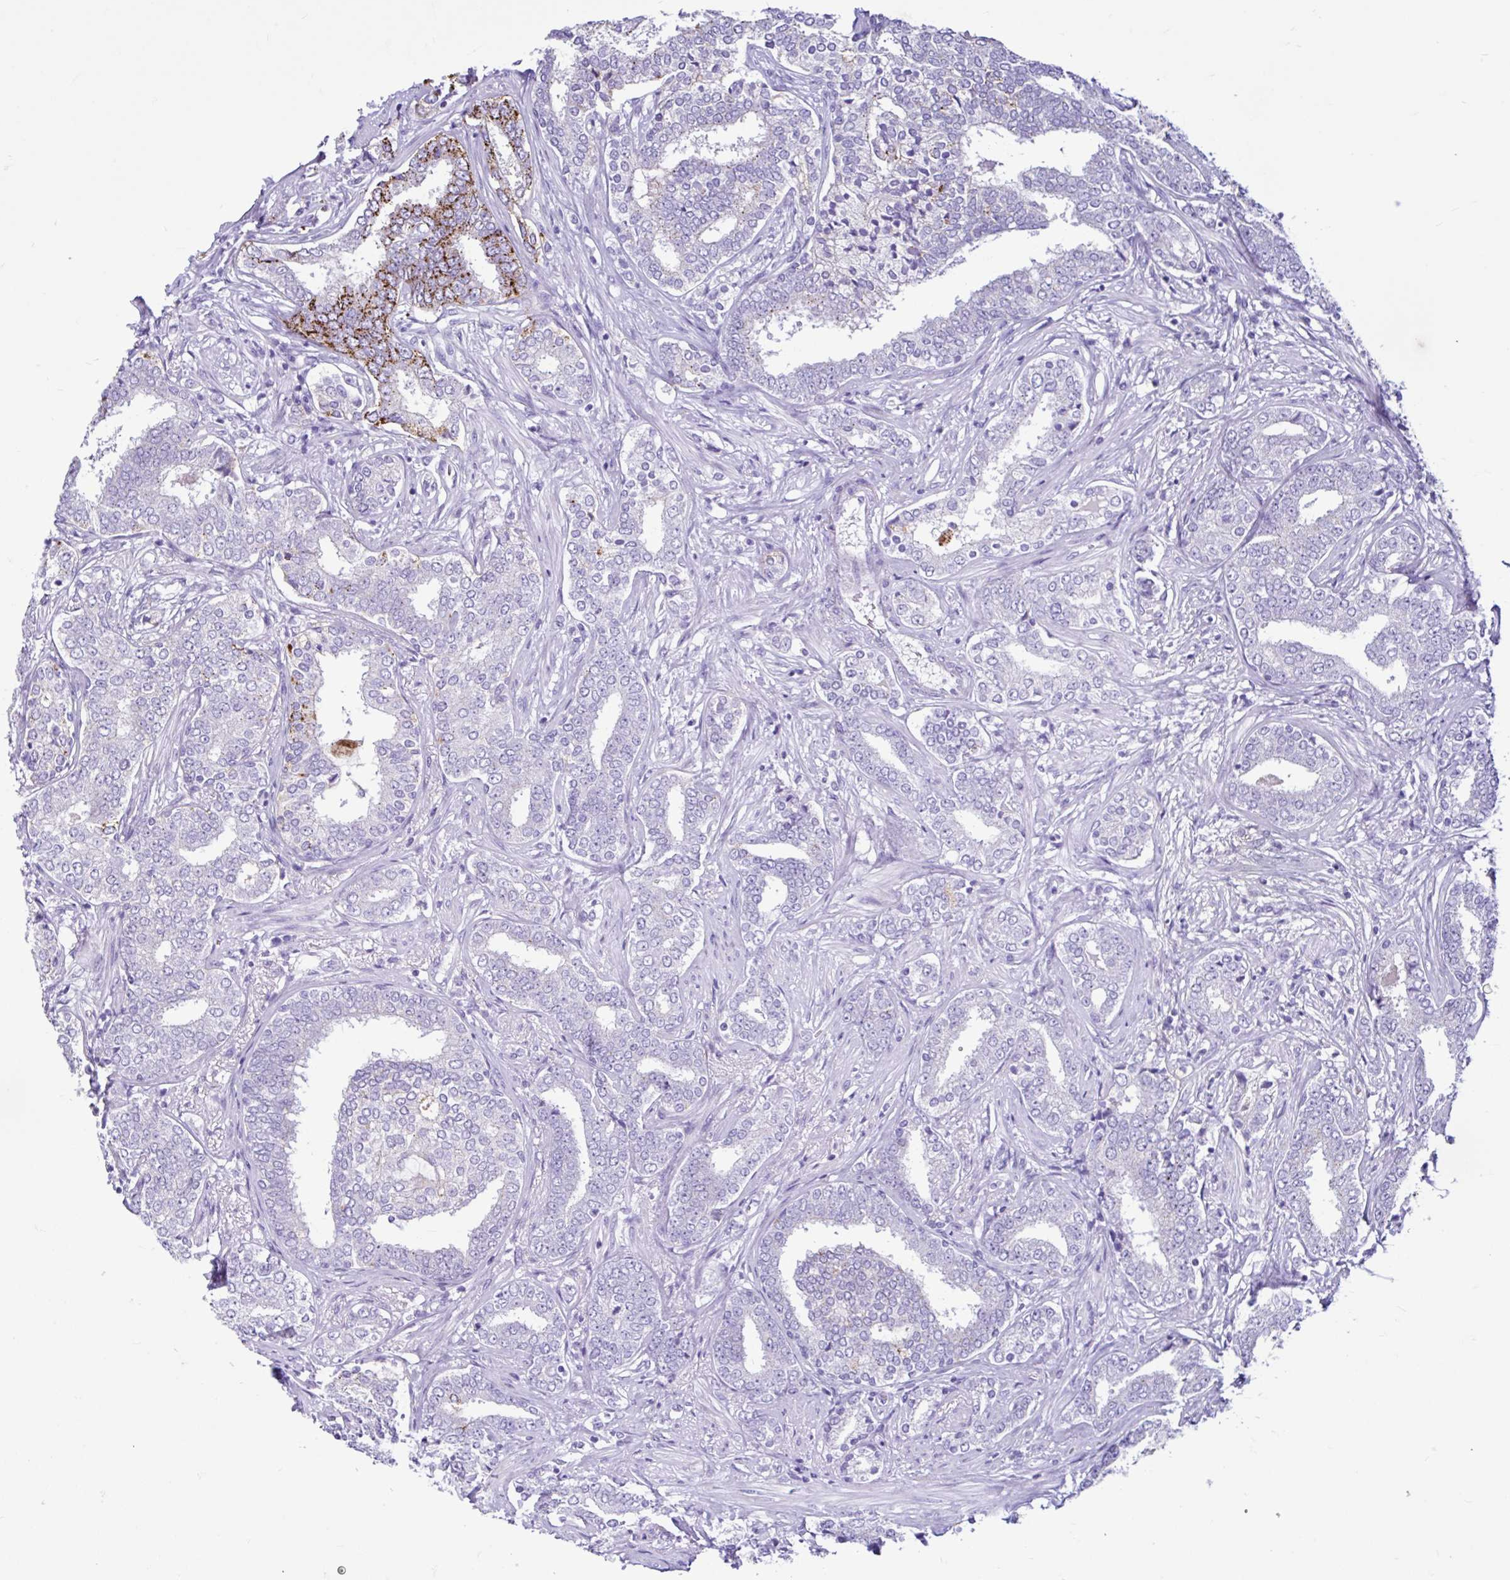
{"staining": {"intensity": "negative", "quantity": "none", "location": "none"}, "tissue": "prostate cancer", "cell_type": "Tumor cells", "image_type": "cancer", "snomed": [{"axis": "morphology", "description": "Adenocarcinoma, High grade"}, {"axis": "topography", "description": "Prostate"}], "caption": "This is an immunohistochemistry (IHC) histopathology image of prostate cancer. There is no staining in tumor cells.", "gene": "CYP19A1", "patient": {"sex": "male", "age": 72}}